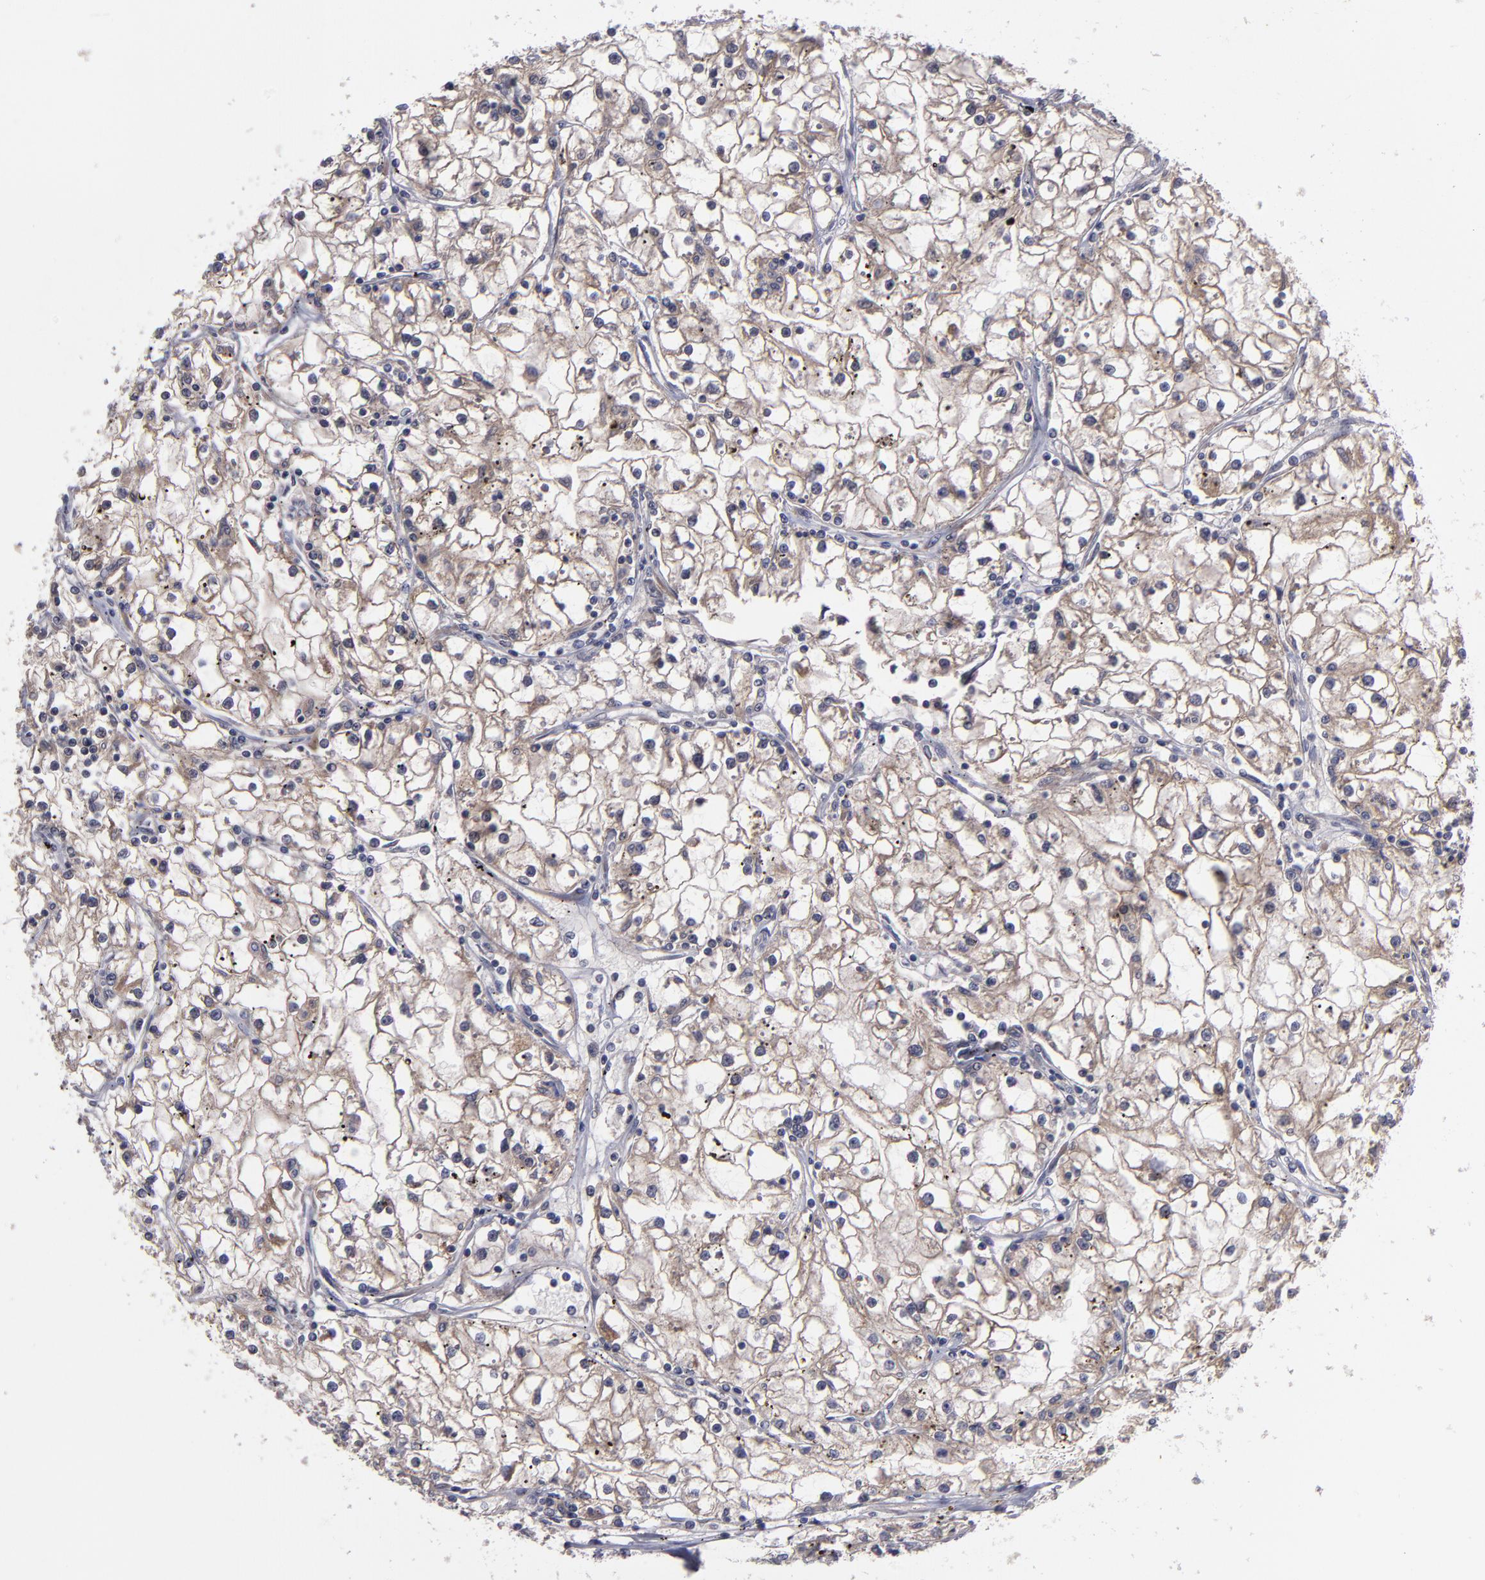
{"staining": {"intensity": "moderate", "quantity": ">75%", "location": "cytoplasmic/membranous"}, "tissue": "renal cancer", "cell_type": "Tumor cells", "image_type": "cancer", "snomed": [{"axis": "morphology", "description": "Adenocarcinoma, NOS"}, {"axis": "topography", "description": "Kidney"}], "caption": "This is a micrograph of immunohistochemistry staining of renal adenocarcinoma, which shows moderate expression in the cytoplasmic/membranous of tumor cells.", "gene": "MMP11", "patient": {"sex": "male", "age": 56}}